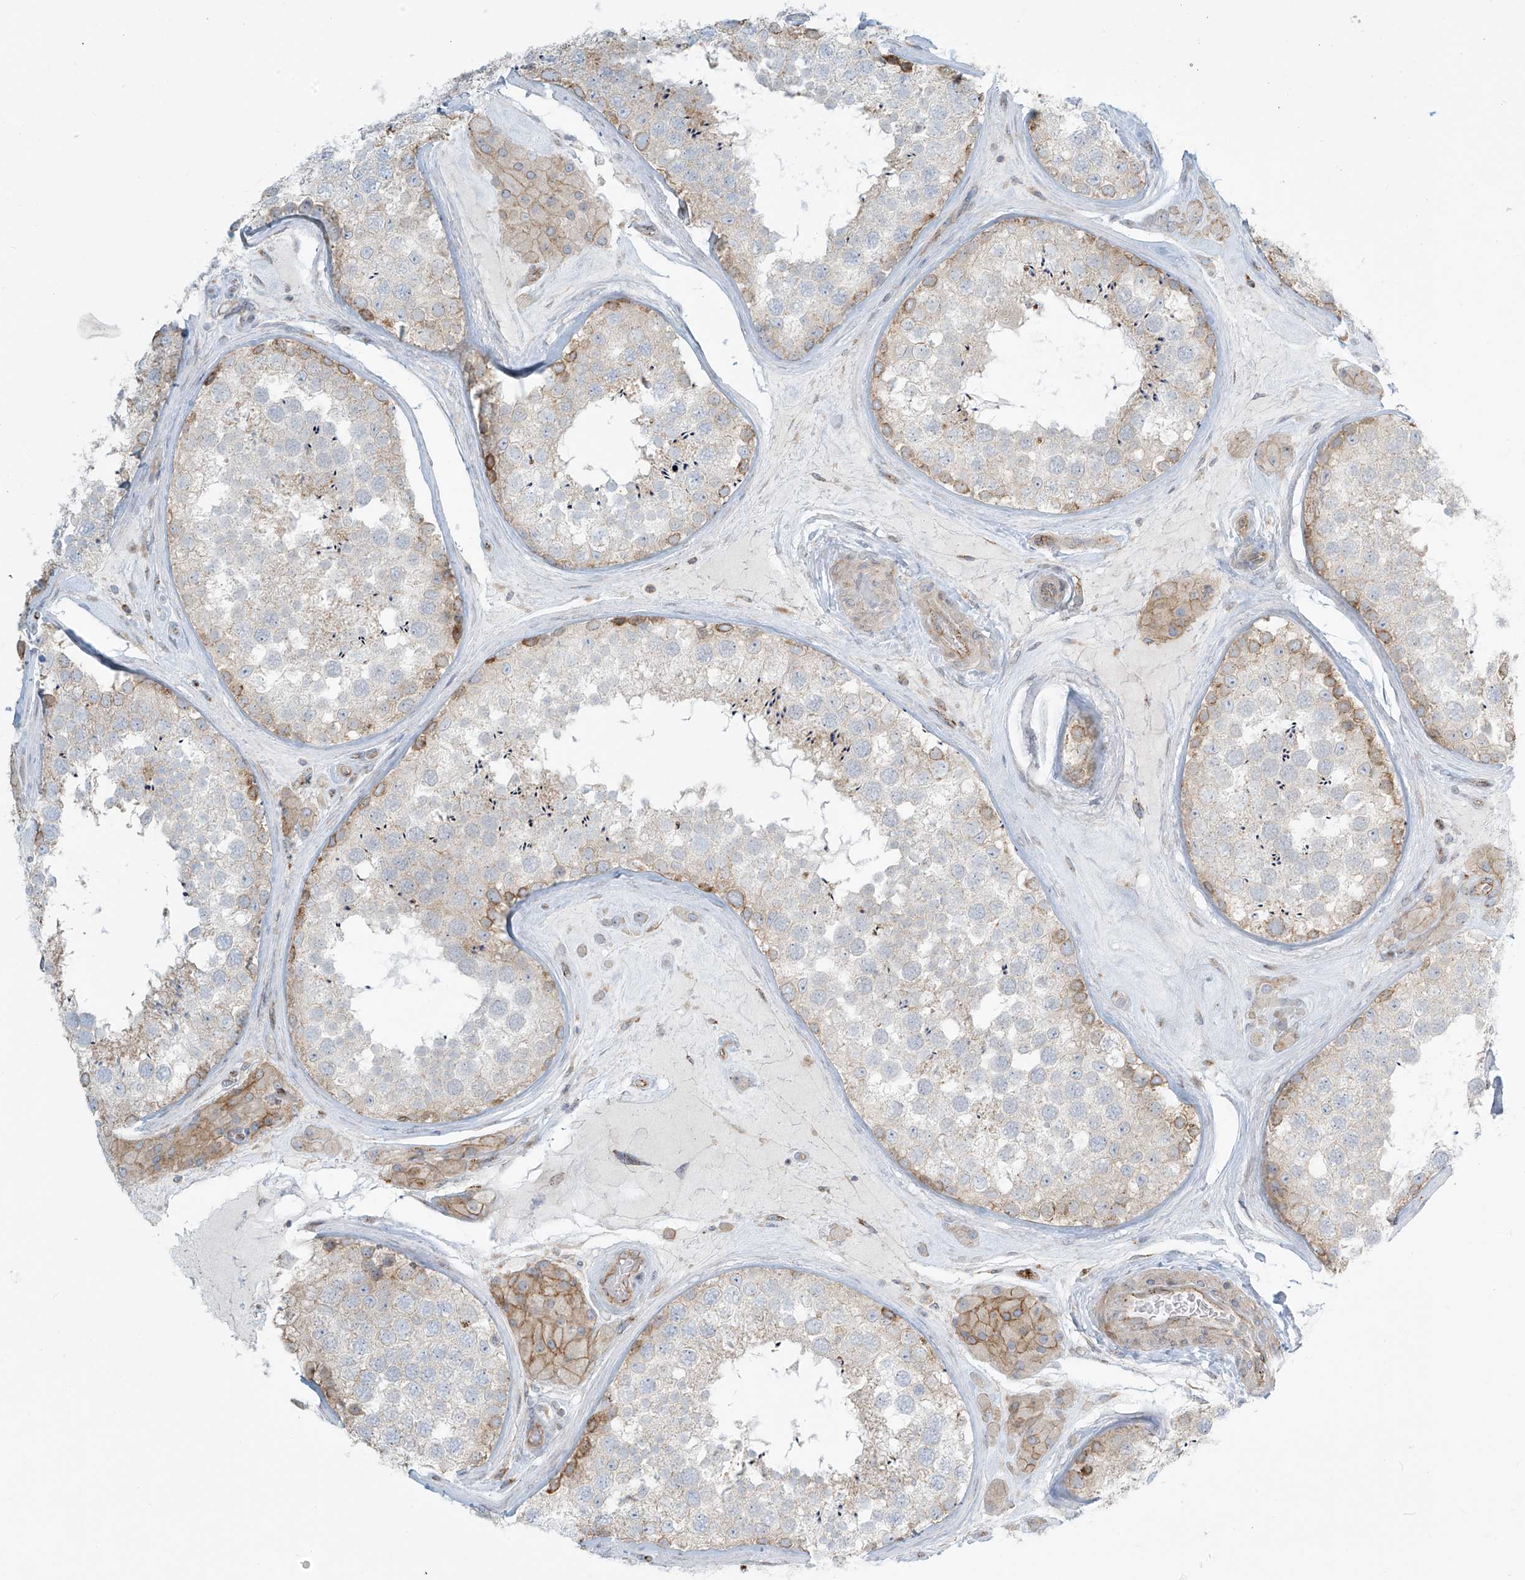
{"staining": {"intensity": "moderate", "quantity": "<25%", "location": "cytoplasmic/membranous"}, "tissue": "testis", "cell_type": "Cells in seminiferous ducts", "image_type": "normal", "snomed": [{"axis": "morphology", "description": "Normal tissue, NOS"}, {"axis": "topography", "description": "Testis"}], "caption": "DAB immunohistochemical staining of benign human testis demonstrates moderate cytoplasmic/membranous protein staining in approximately <25% of cells in seminiferous ducts. The staining was performed using DAB (3,3'-diaminobenzidine), with brown indicating positive protein expression. Nuclei are stained blue with hematoxylin.", "gene": "LZTS3", "patient": {"sex": "male", "age": 46}}